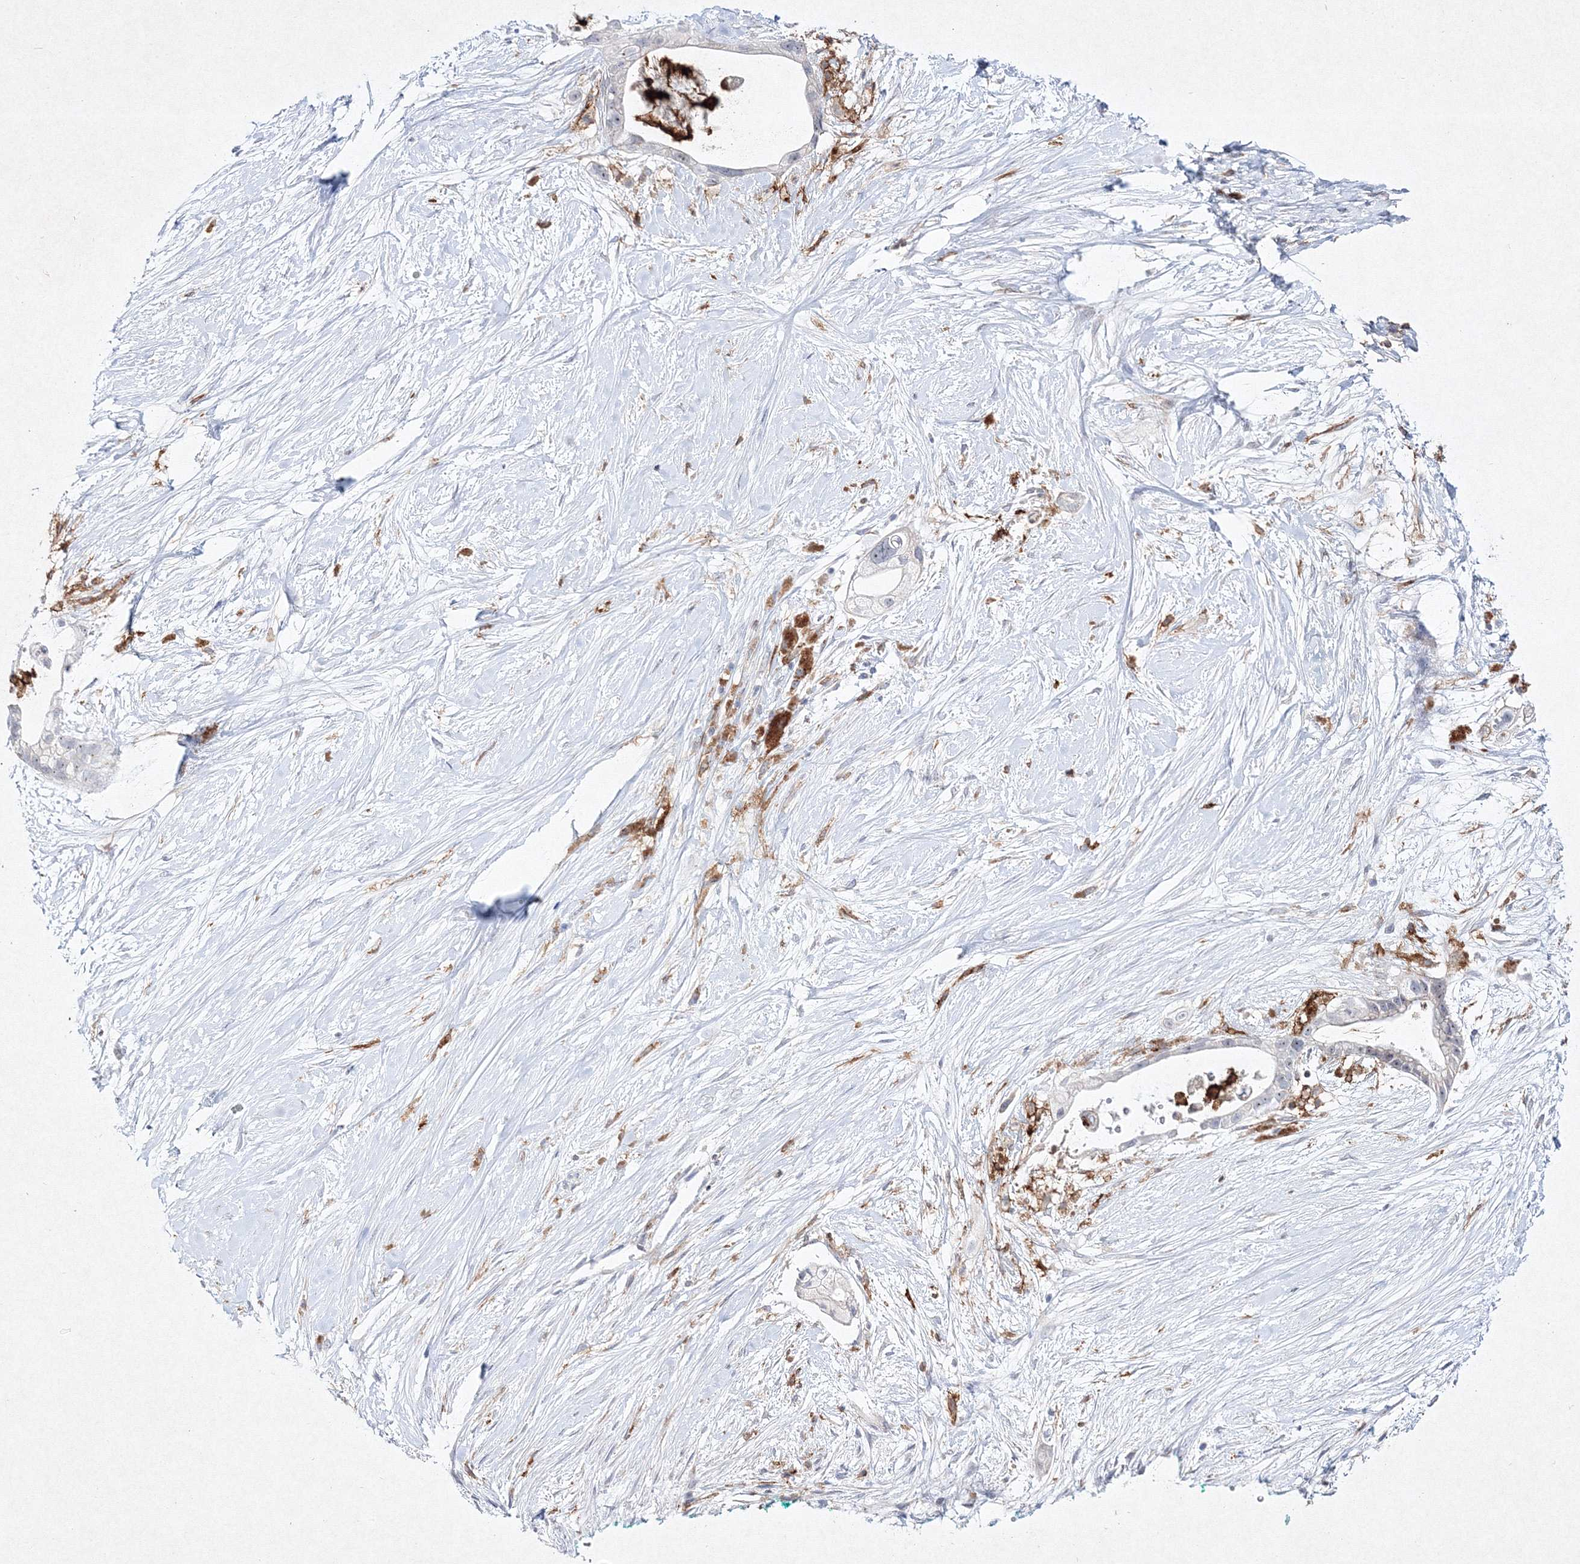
{"staining": {"intensity": "negative", "quantity": "none", "location": "none"}, "tissue": "pancreatic cancer", "cell_type": "Tumor cells", "image_type": "cancer", "snomed": [{"axis": "morphology", "description": "Adenocarcinoma, NOS"}, {"axis": "topography", "description": "Pancreas"}], "caption": "This is an immunohistochemistry photomicrograph of human pancreatic cancer. There is no expression in tumor cells.", "gene": "HCST", "patient": {"sex": "male", "age": 53}}